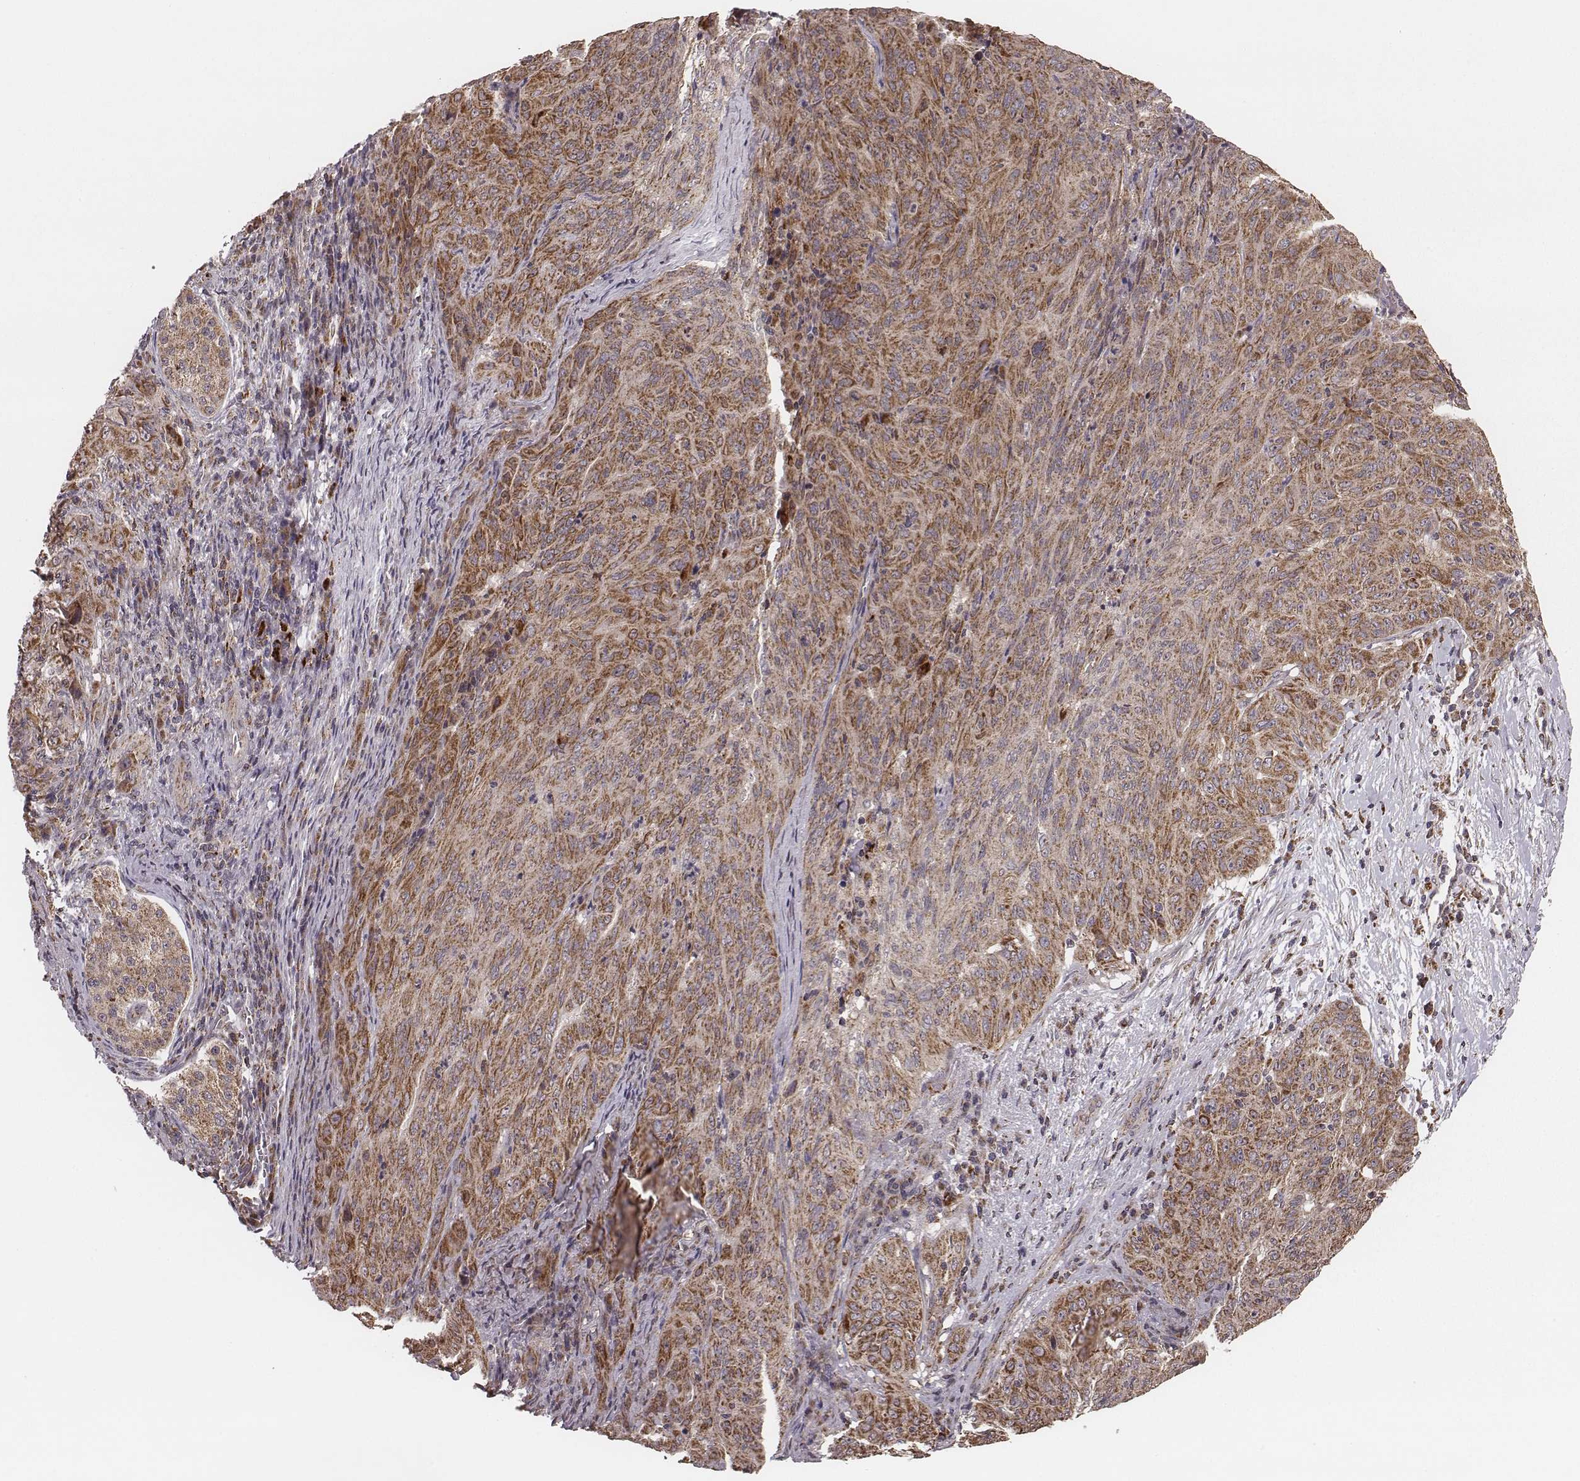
{"staining": {"intensity": "moderate", "quantity": ">75%", "location": "cytoplasmic/membranous"}, "tissue": "pancreatic cancer", "cell_type": "Tumor cells", "image_type": "cancer", "snomed": [{"axis": "morphology", "description": "Adenocarcinoma, NOS"}, {"axis": "topography", "description": "Pancreas"}], "caption": "The immunohistochemical stain highlights moderate cytoplasmic/membranous positivity in tumor cells of pancreatic cancer tissue. The staining was performed using DAB, with brown indicating positive protein expression. Nuclei are stained blue with hematoxylin.", "gene": "ZDHHC21", "patient": {"sex": "male", "age": 63}}